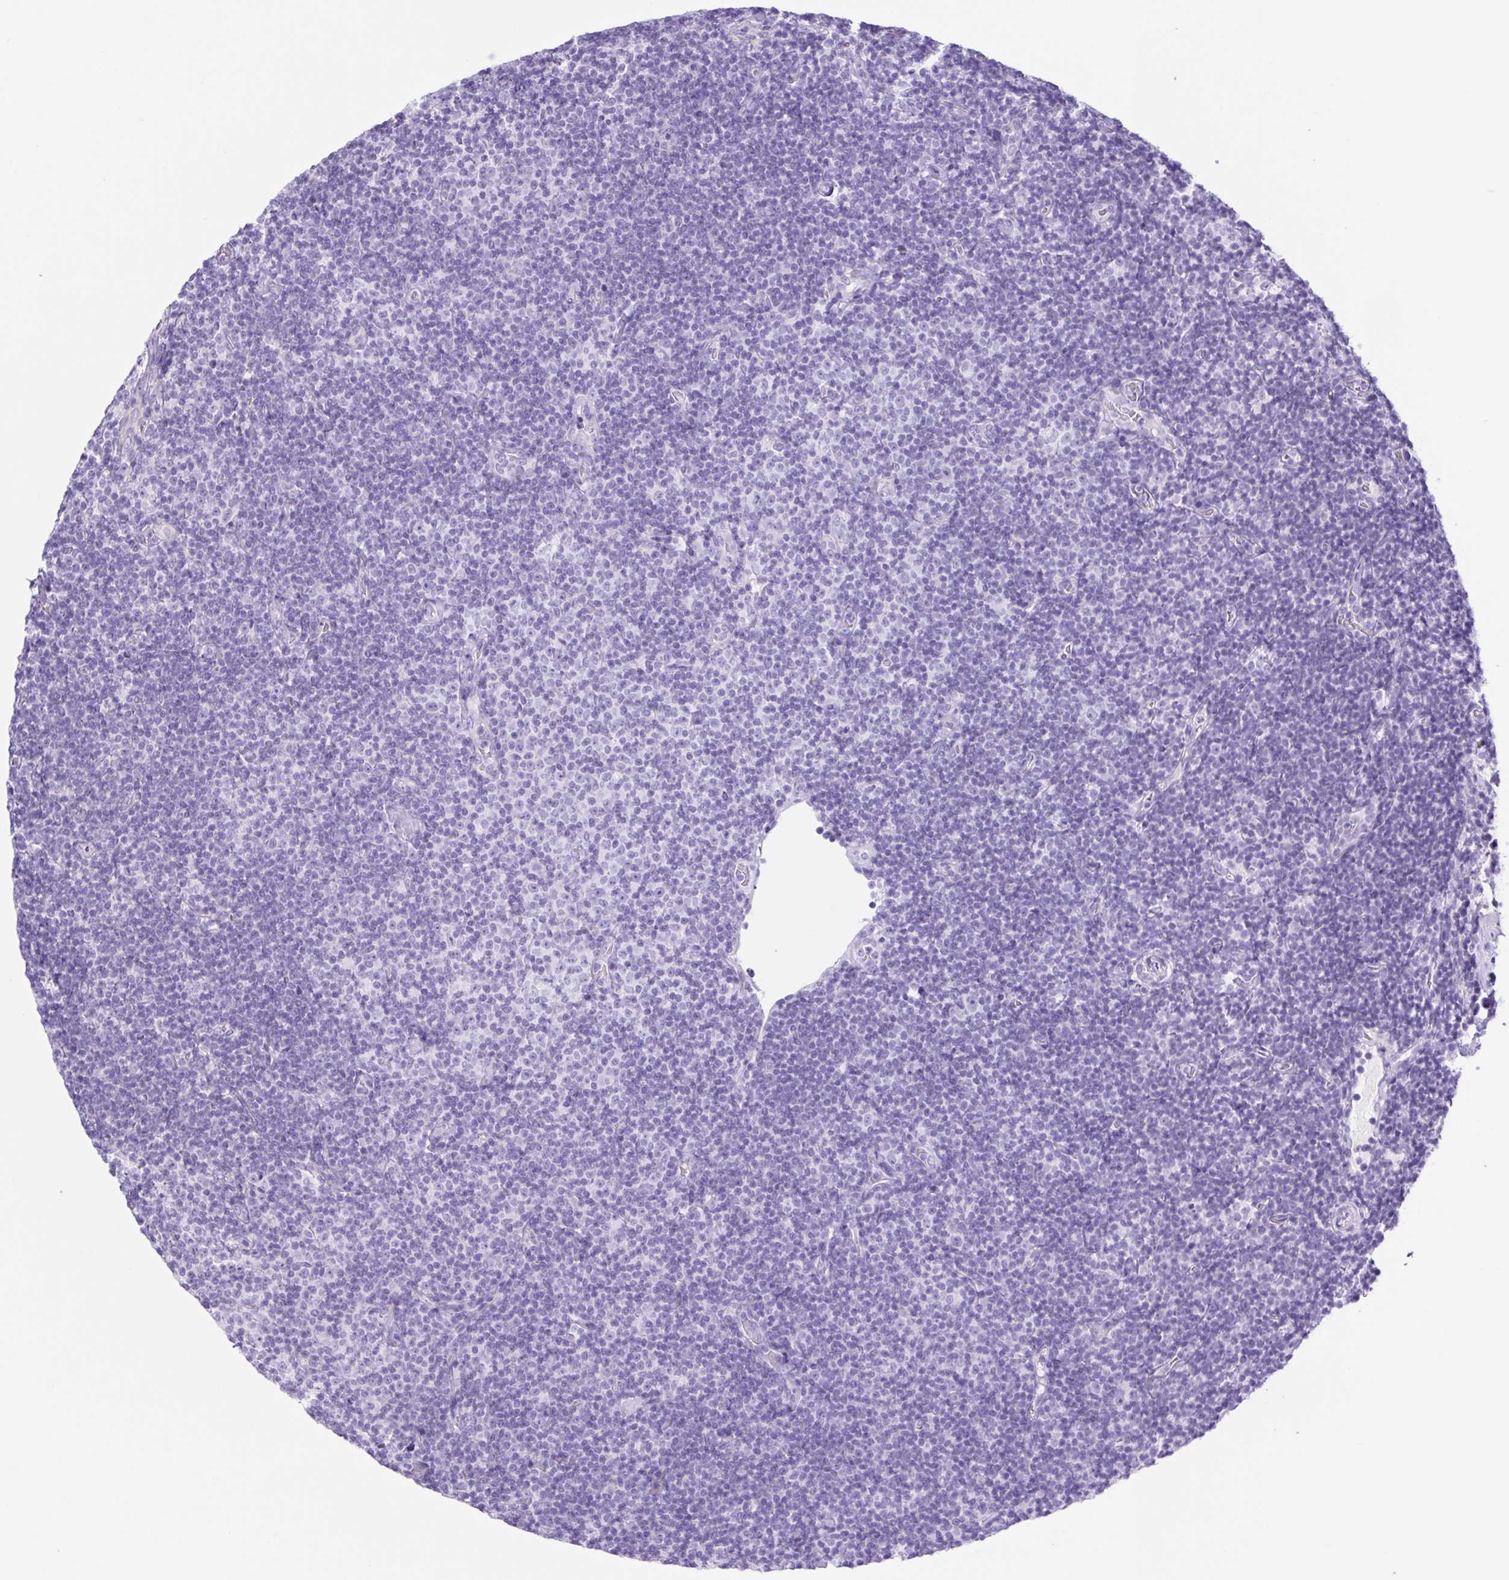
{"staining": {"intensity": "negative", "quantity": "none", "location": "none"}, "tissue": "lymphoma", "cell_type": "Tumor cells", "image_type": "cancer", "snomed": [{"axis": "morphology", "description": "Malignant lymphoma, non-Hodgkin's type, Low grade"}, {"axis": "topography", "description": "Lymph node"}], "caption": "Tumor cells show no significant expression in malignant lymphoma, non-Hodgkin's type (low-grade).", "gene": "CDSN", "patient": {"sex": "male", "age": 81}}